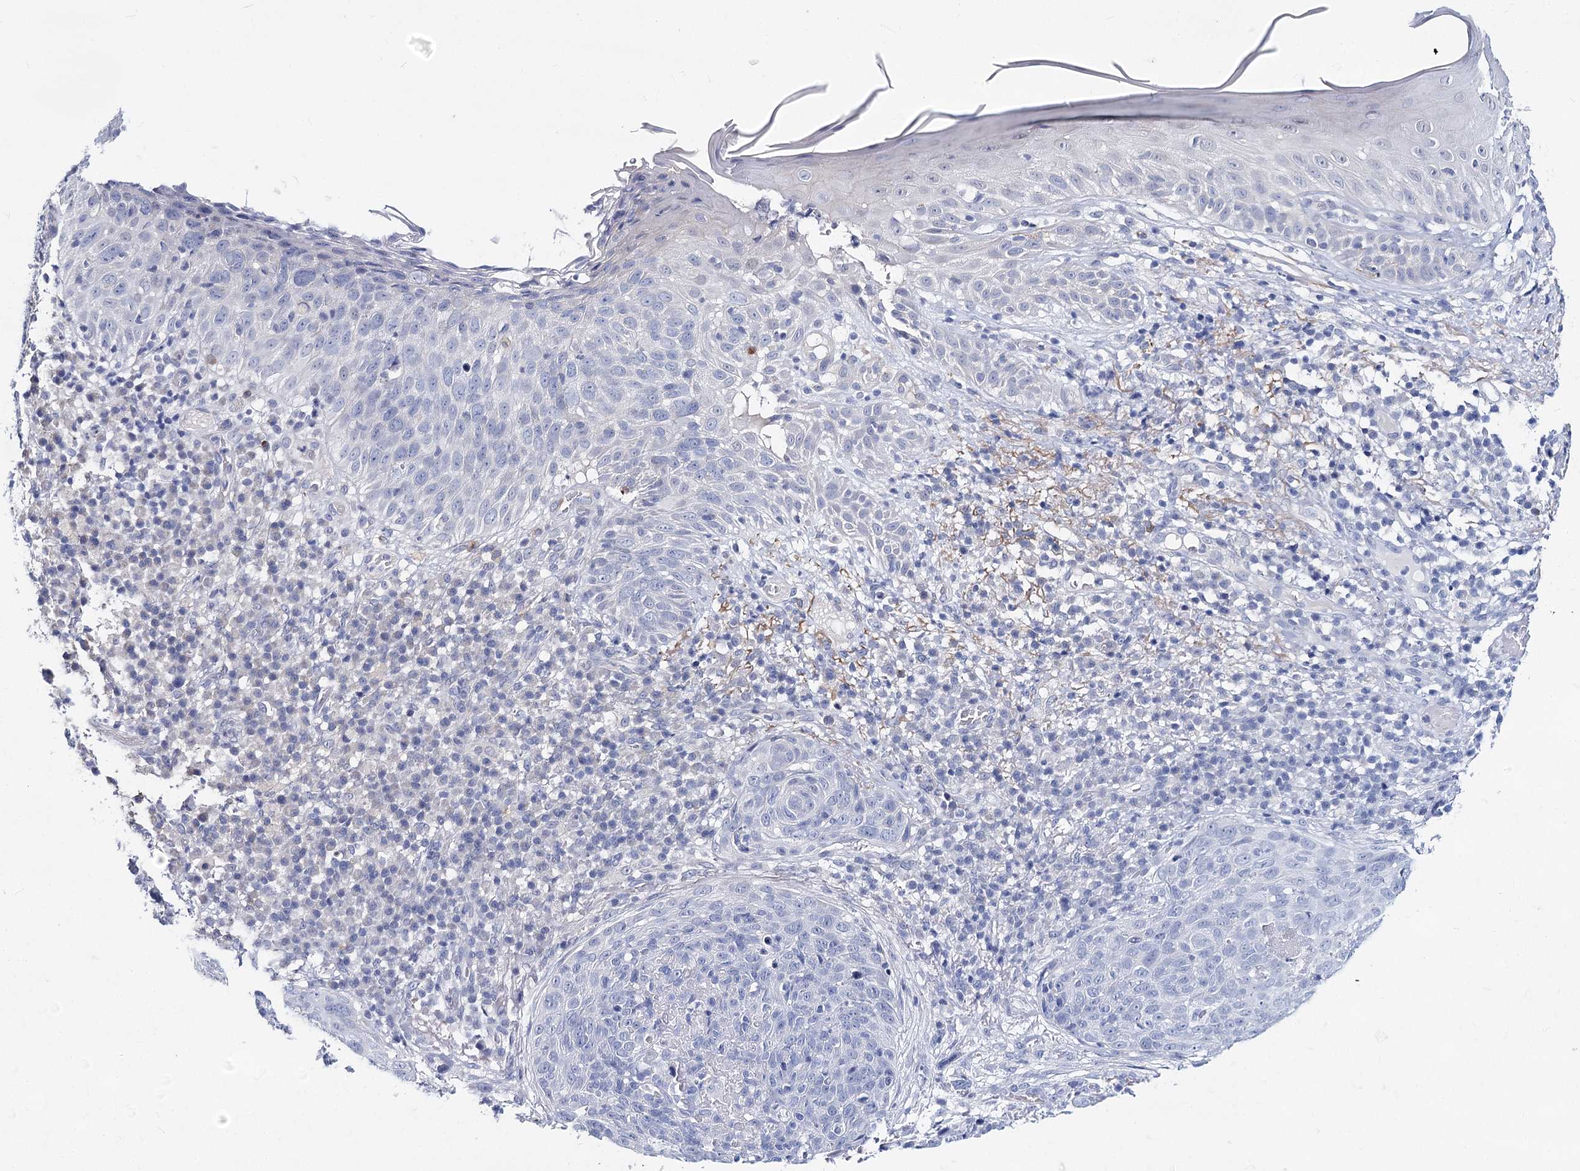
{"staining": {"intensity": "negative", "quantity": "none", "location": "none"}, "tissue": "skin cancer", "cell_type": "Tumor cells", "image_type": "cancer", "snomed": [{"axis": "morphology", "description": "Squamous cell carcinoma in situ, NOS"}, {"axis": "morphology", "description": "Squamous cell carcinoma, NOS"}, {"axis": "topography", "description": "Skin"}], "caption": "The immunohistochemistry histopathology image has no significant positivity in tumor cells of squamous cell carcinoma (skin) tissue.", "gene": "TEX12", "patient": {"sex": "male", "age": 93}}